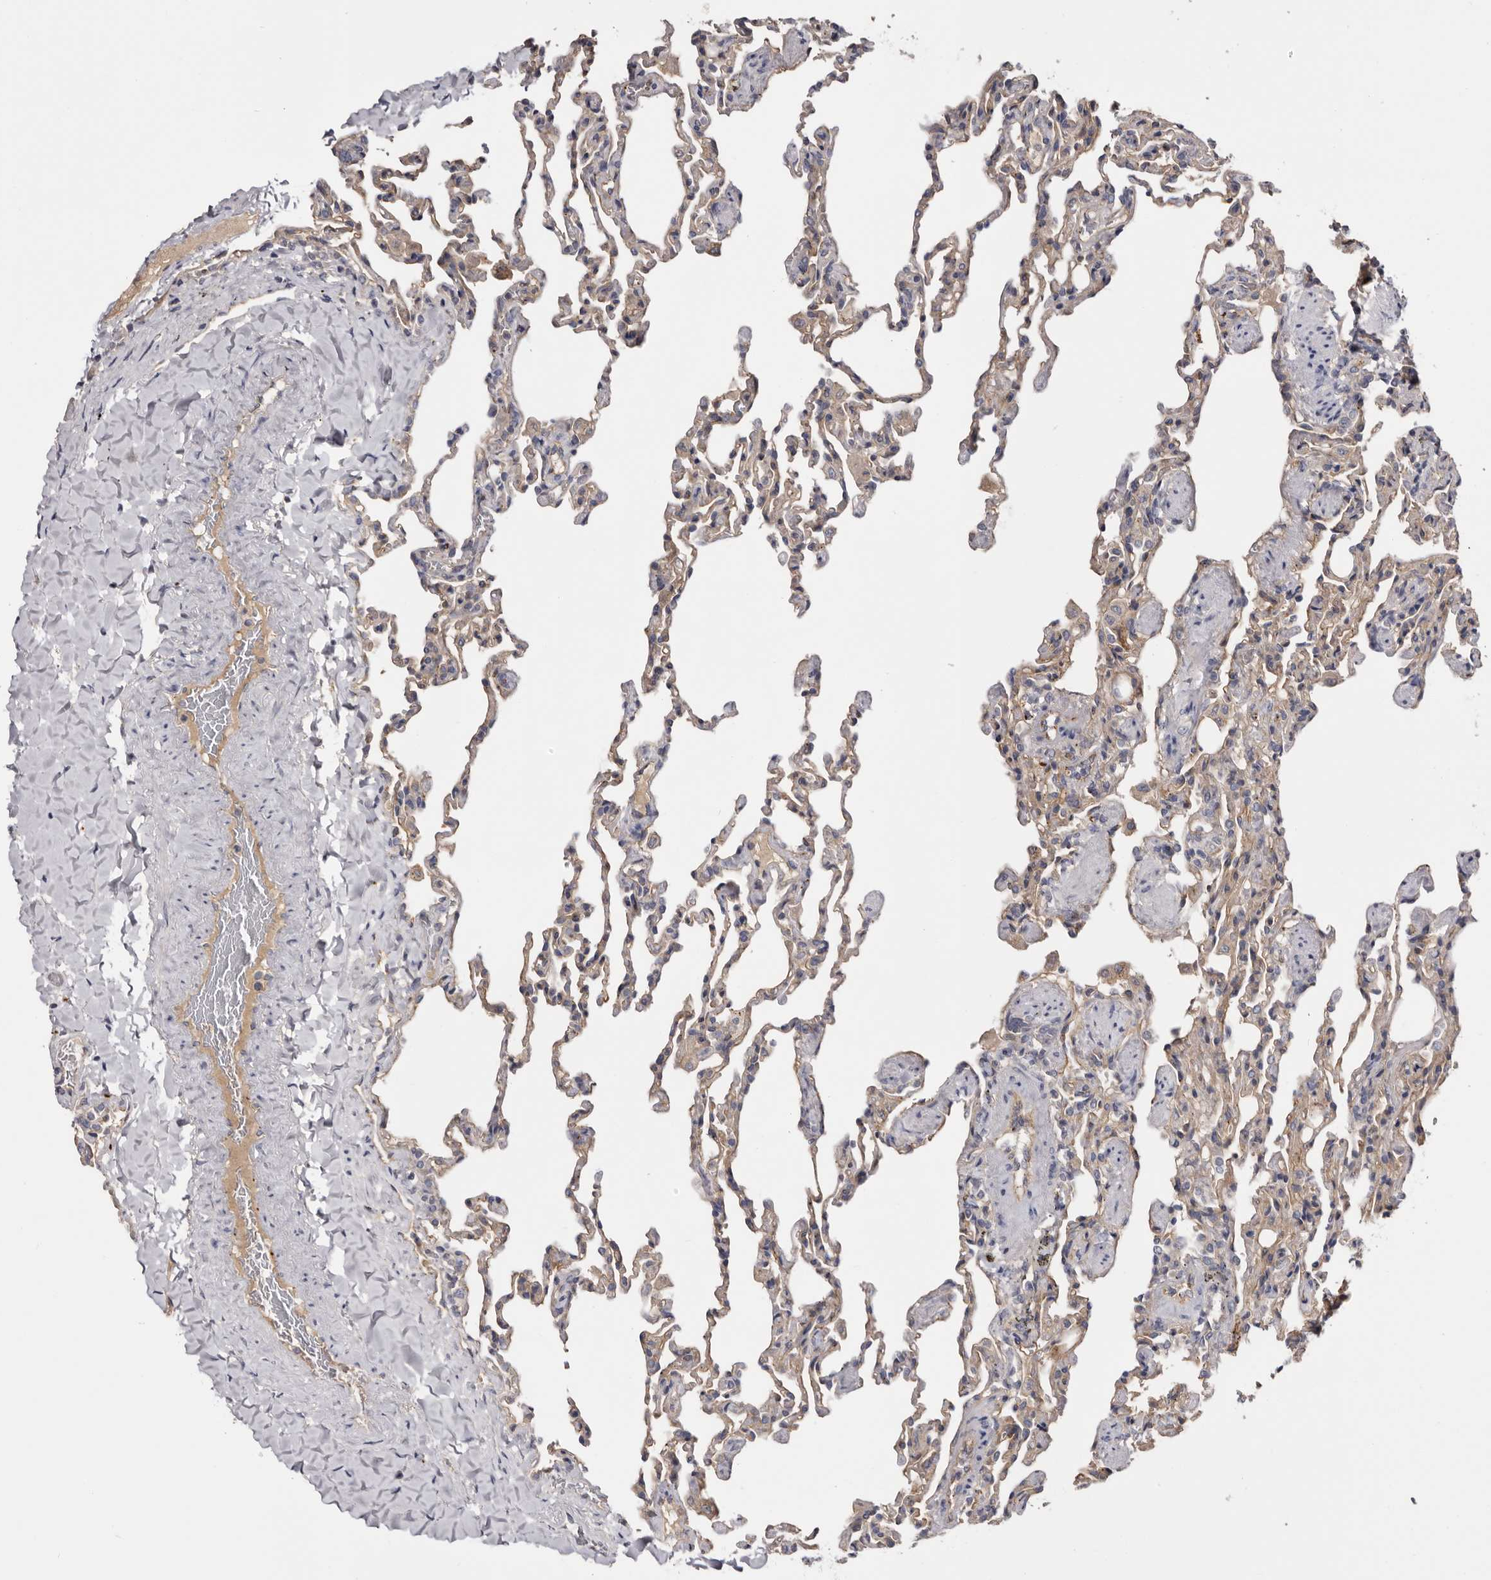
{"staining": {"intensity": "negative", "quantity": "none", "location": "none"}, "tissue": "lung", "cell_type": "Alveolar cells", "image_type": "normal", "snomed": [{"axis": "morphology", "description": "Normal tissue, NOS"}, {"axis": "topography", "description": "Lung"}], "caption": "Immunohistochemical staining of unremarkable lung demonstrates no significant positivity in alveolar cells.", "gene": "INKA2", "patient": {"sex": "male", "age": 20}}